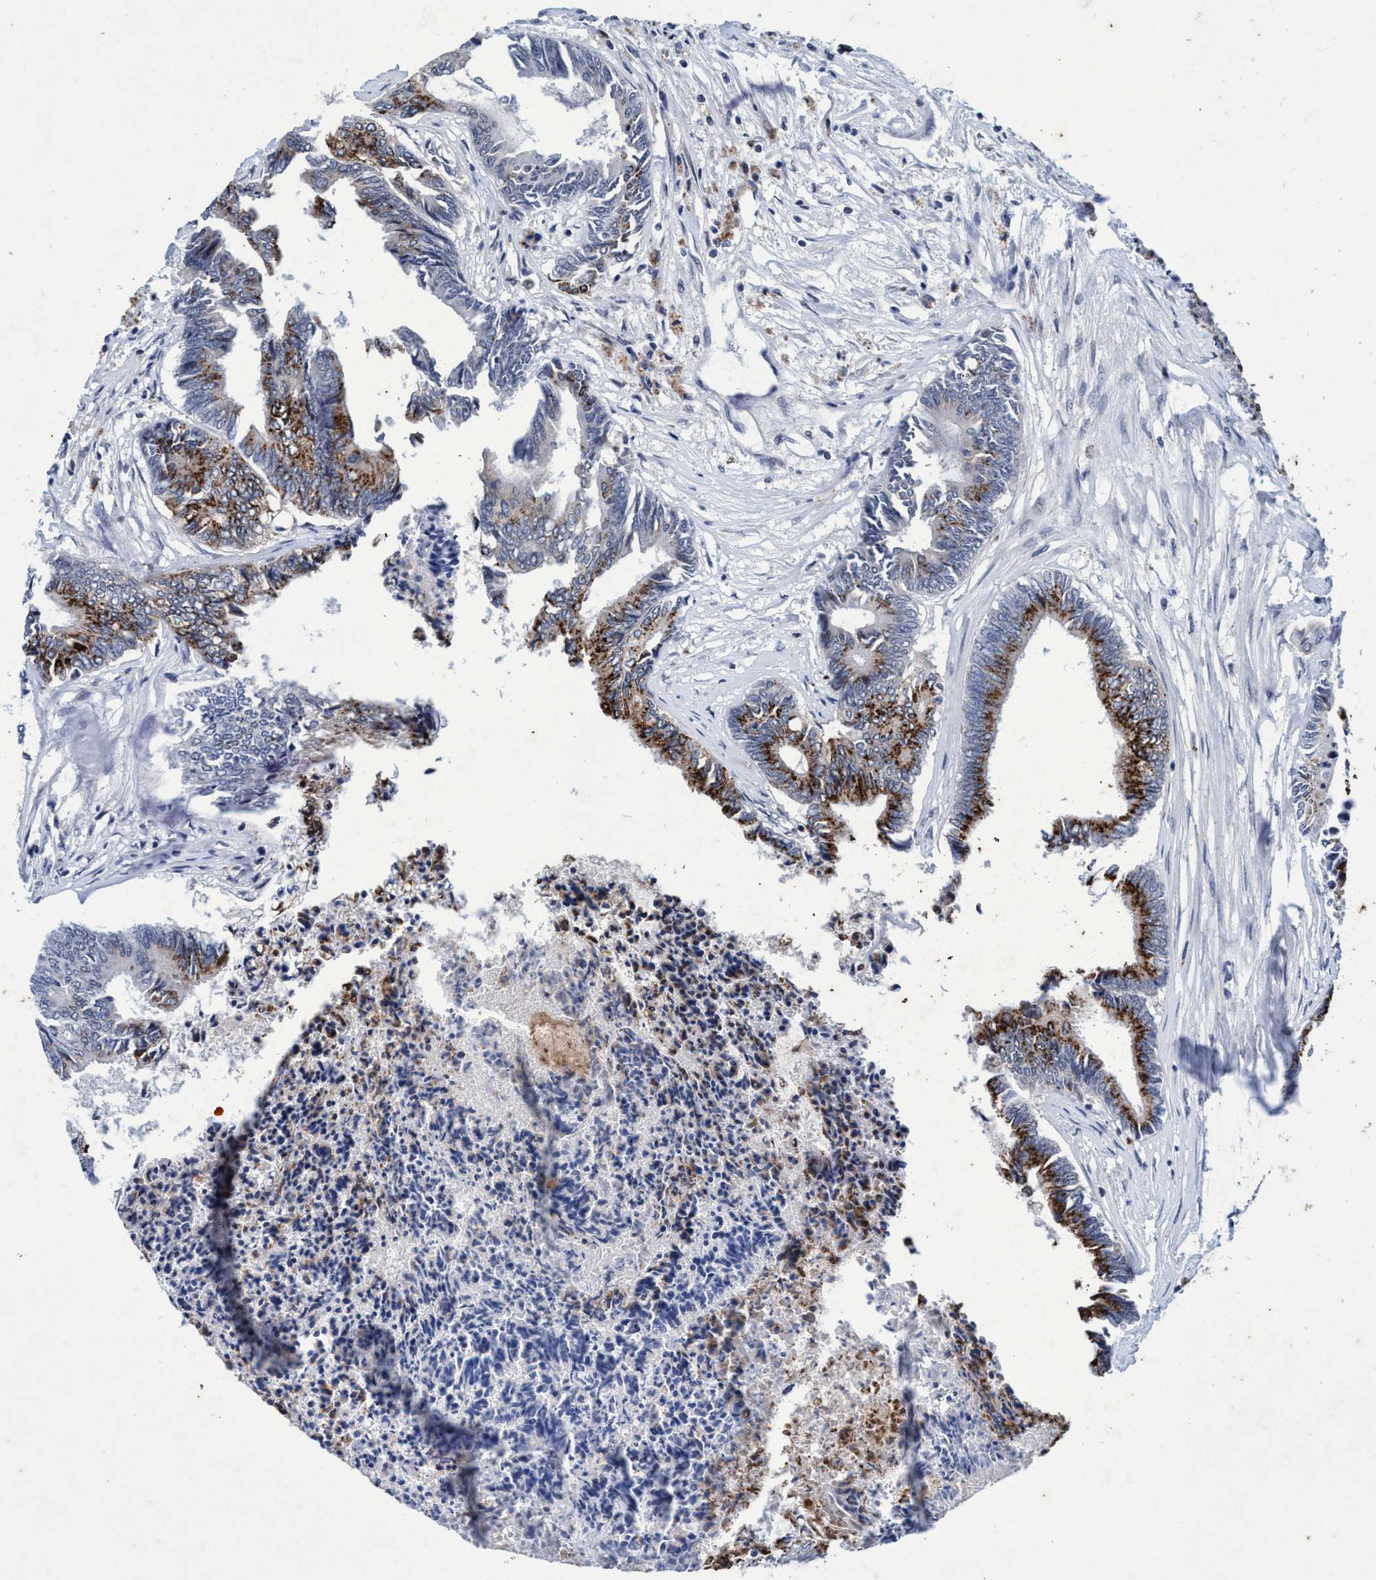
{"staining": {"intensity": "moderate", "quantity": ">75%", "location": "cytoplasmic/membranous"}, "tissue": "colorectal cancer", "cell_type": "Tumor cells", "image_type": "cancer", "snomed": [{"axis": "morphology", "description": "Adenocarcinoma, NOS"}, {"axis": "topography", "description": "Rectum"}], "caption": "High-magnification brightfield microscopy of colorectal cancer (adenocarcinoma) stained with DAB (3,3'-diaminobenzidine) (brown) and counterstained with hematoxylin (blue). tumor cells exhibit moderate cytoplasmic/membranous staining is appreciated in approximately>75% of cells.", "gene": "GRB14", "patient": {"sex": "male", "age": 63}}